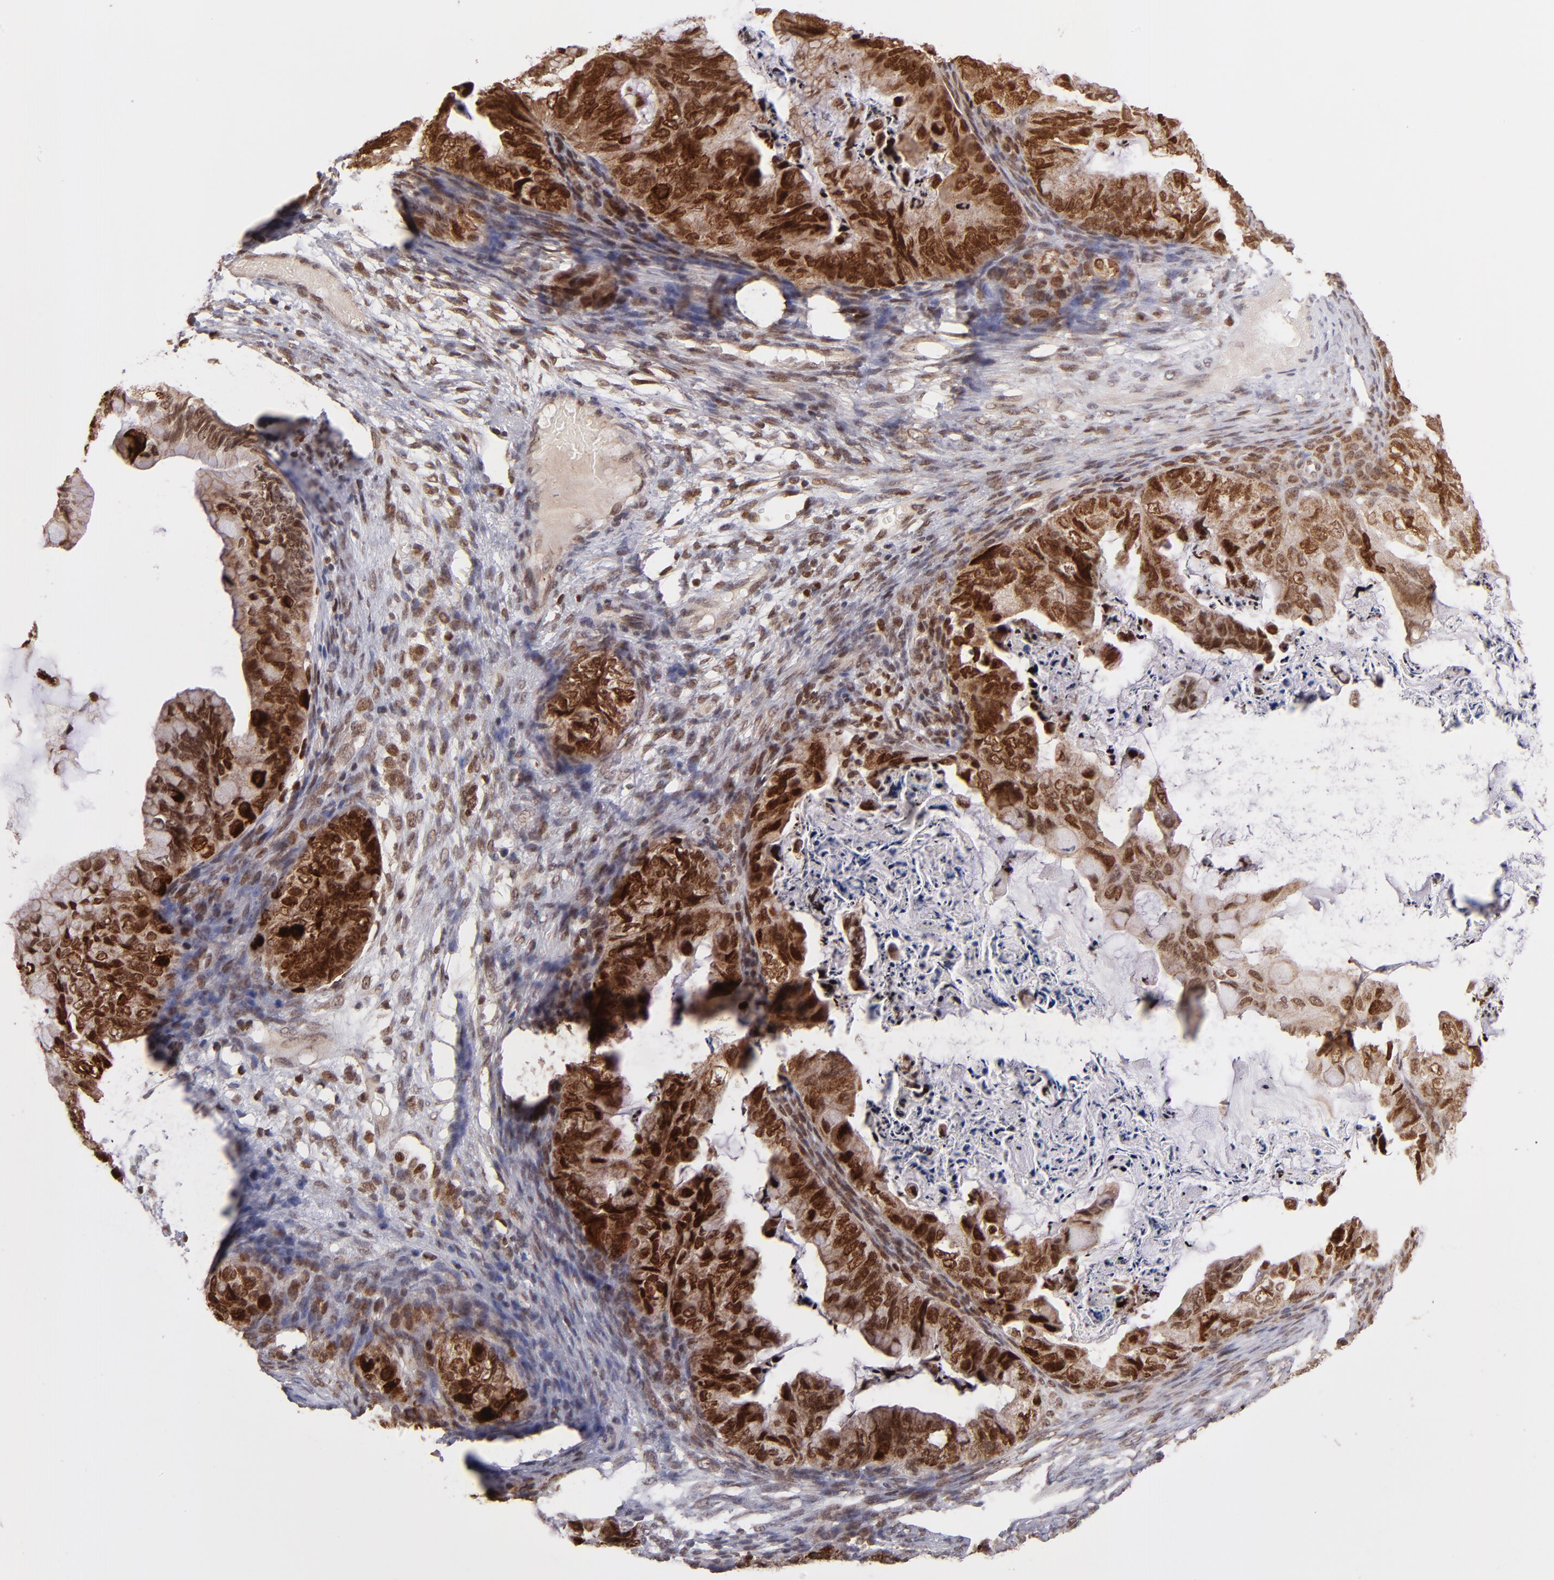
{"staining": {"intensity": "strong", "quantity": ">75%", "location": "cytoplasmic/membranous,nuclear"}, "tissue": "ovarian cancer", "cell_type": "Tumor cells", "image_type": "cancer", "snomed": [{"axis": "morphology", "description": "Cystadenocarcinoma, mucinous, NOS"}, {"axis": "topography", "description": "Ovary"}], "caption": "Ovarian cancer tissue displays strong cytoplasmic/membranous and nuclear staining in approximately >75% of tumor cells, visualized by immunohistochemistry.", "gene": "TOP1MT", "patient": {"sex": "female", "age": 36}}